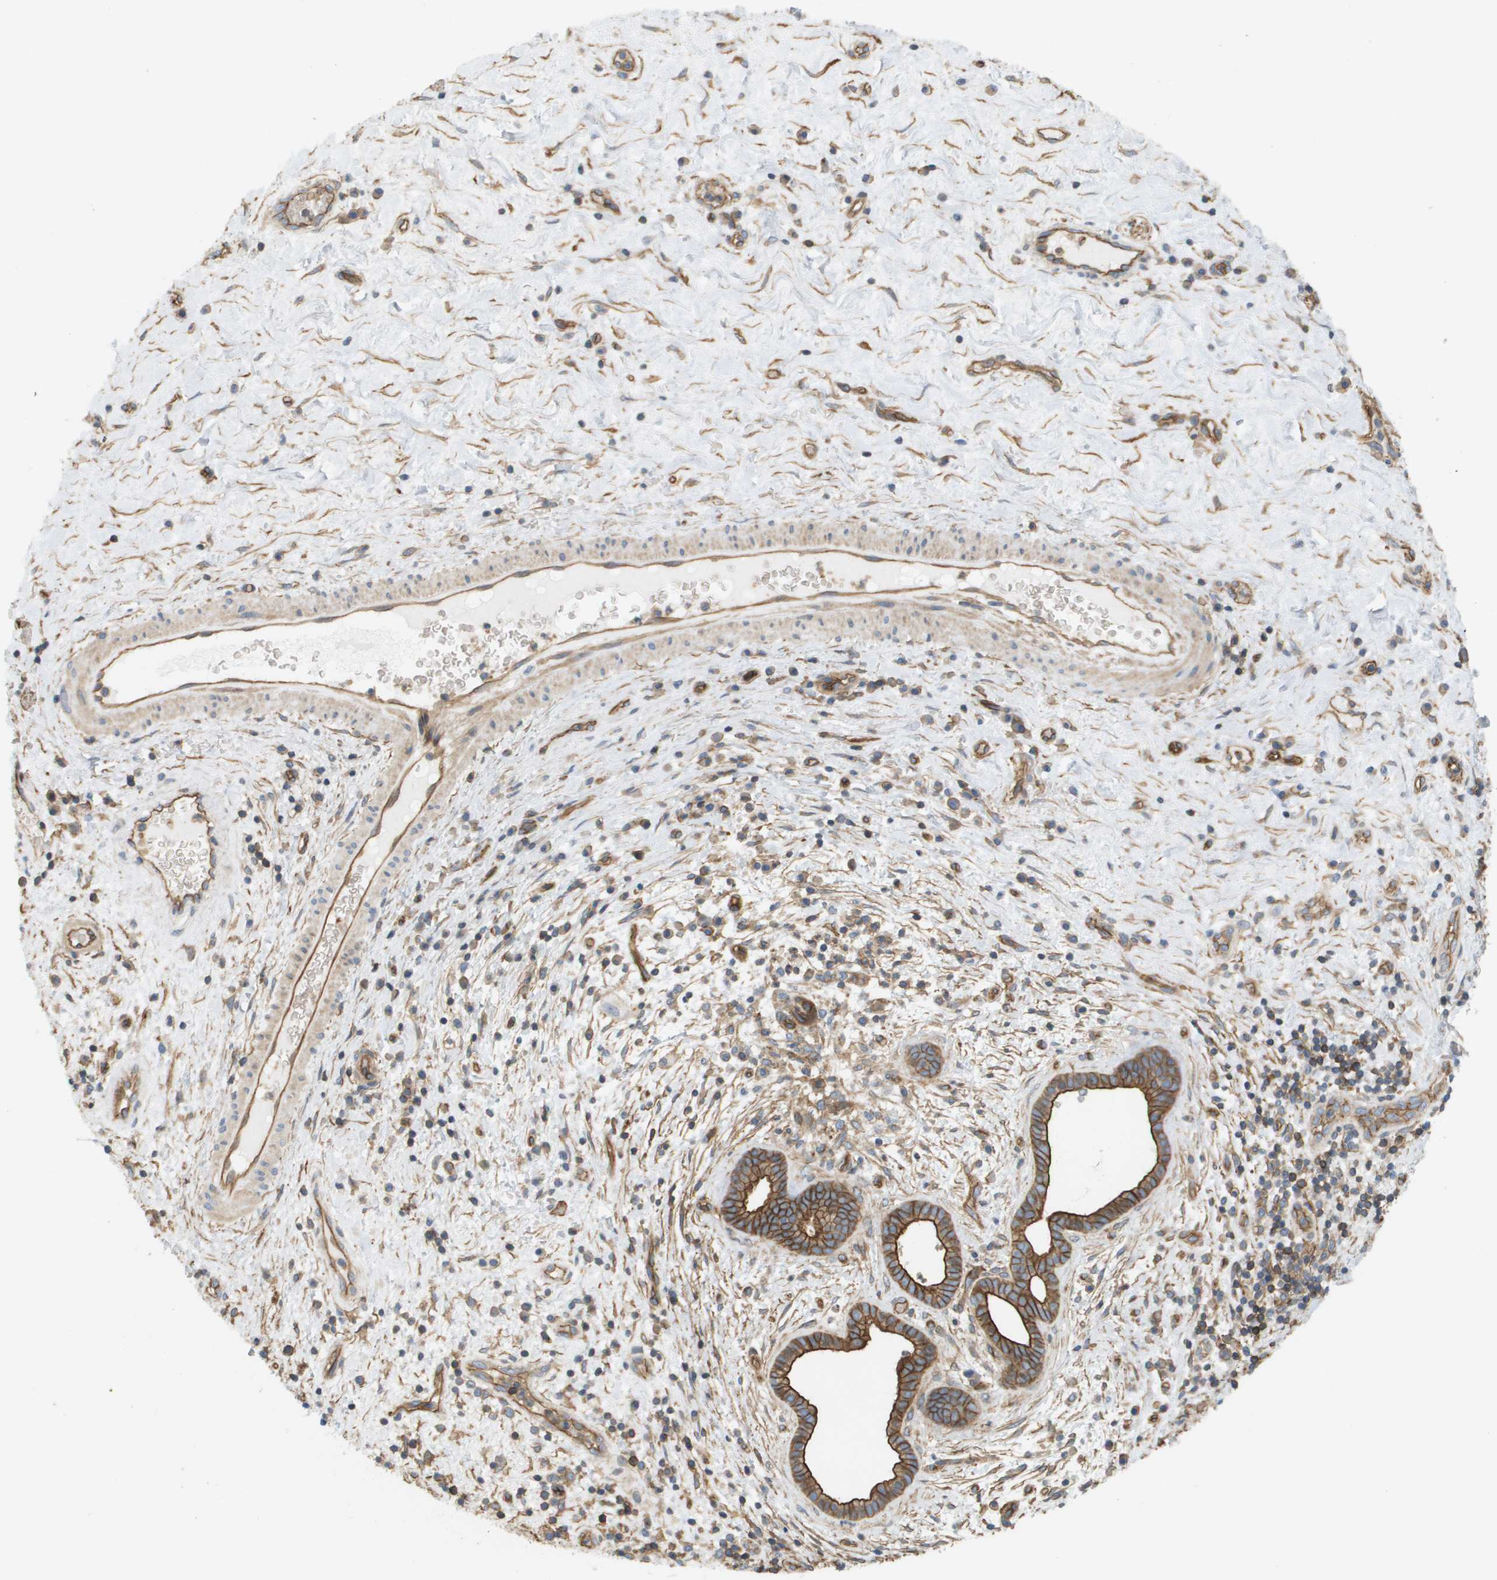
{"staining": {"intensity": "strong", "quantity": ">75%", "location": "cytoplasmic/membranous"}, "tissue": "liver cancer", "cell_type": "Tumor cells", "image_type": "cancer", "snomed": [{"axis": "morphology", "description": "Cholangiocarcinoma"}, {"axis": "topography", "description": "Liver"}], "caption": "Strong cytoplasmic/membranous expression for a protein is seen in about >75% of tumor cells of liver cancer using immunohistochemistry (IHC).", "gene": "SGMS2", "patient": {"sex": "female", "age": 38}}